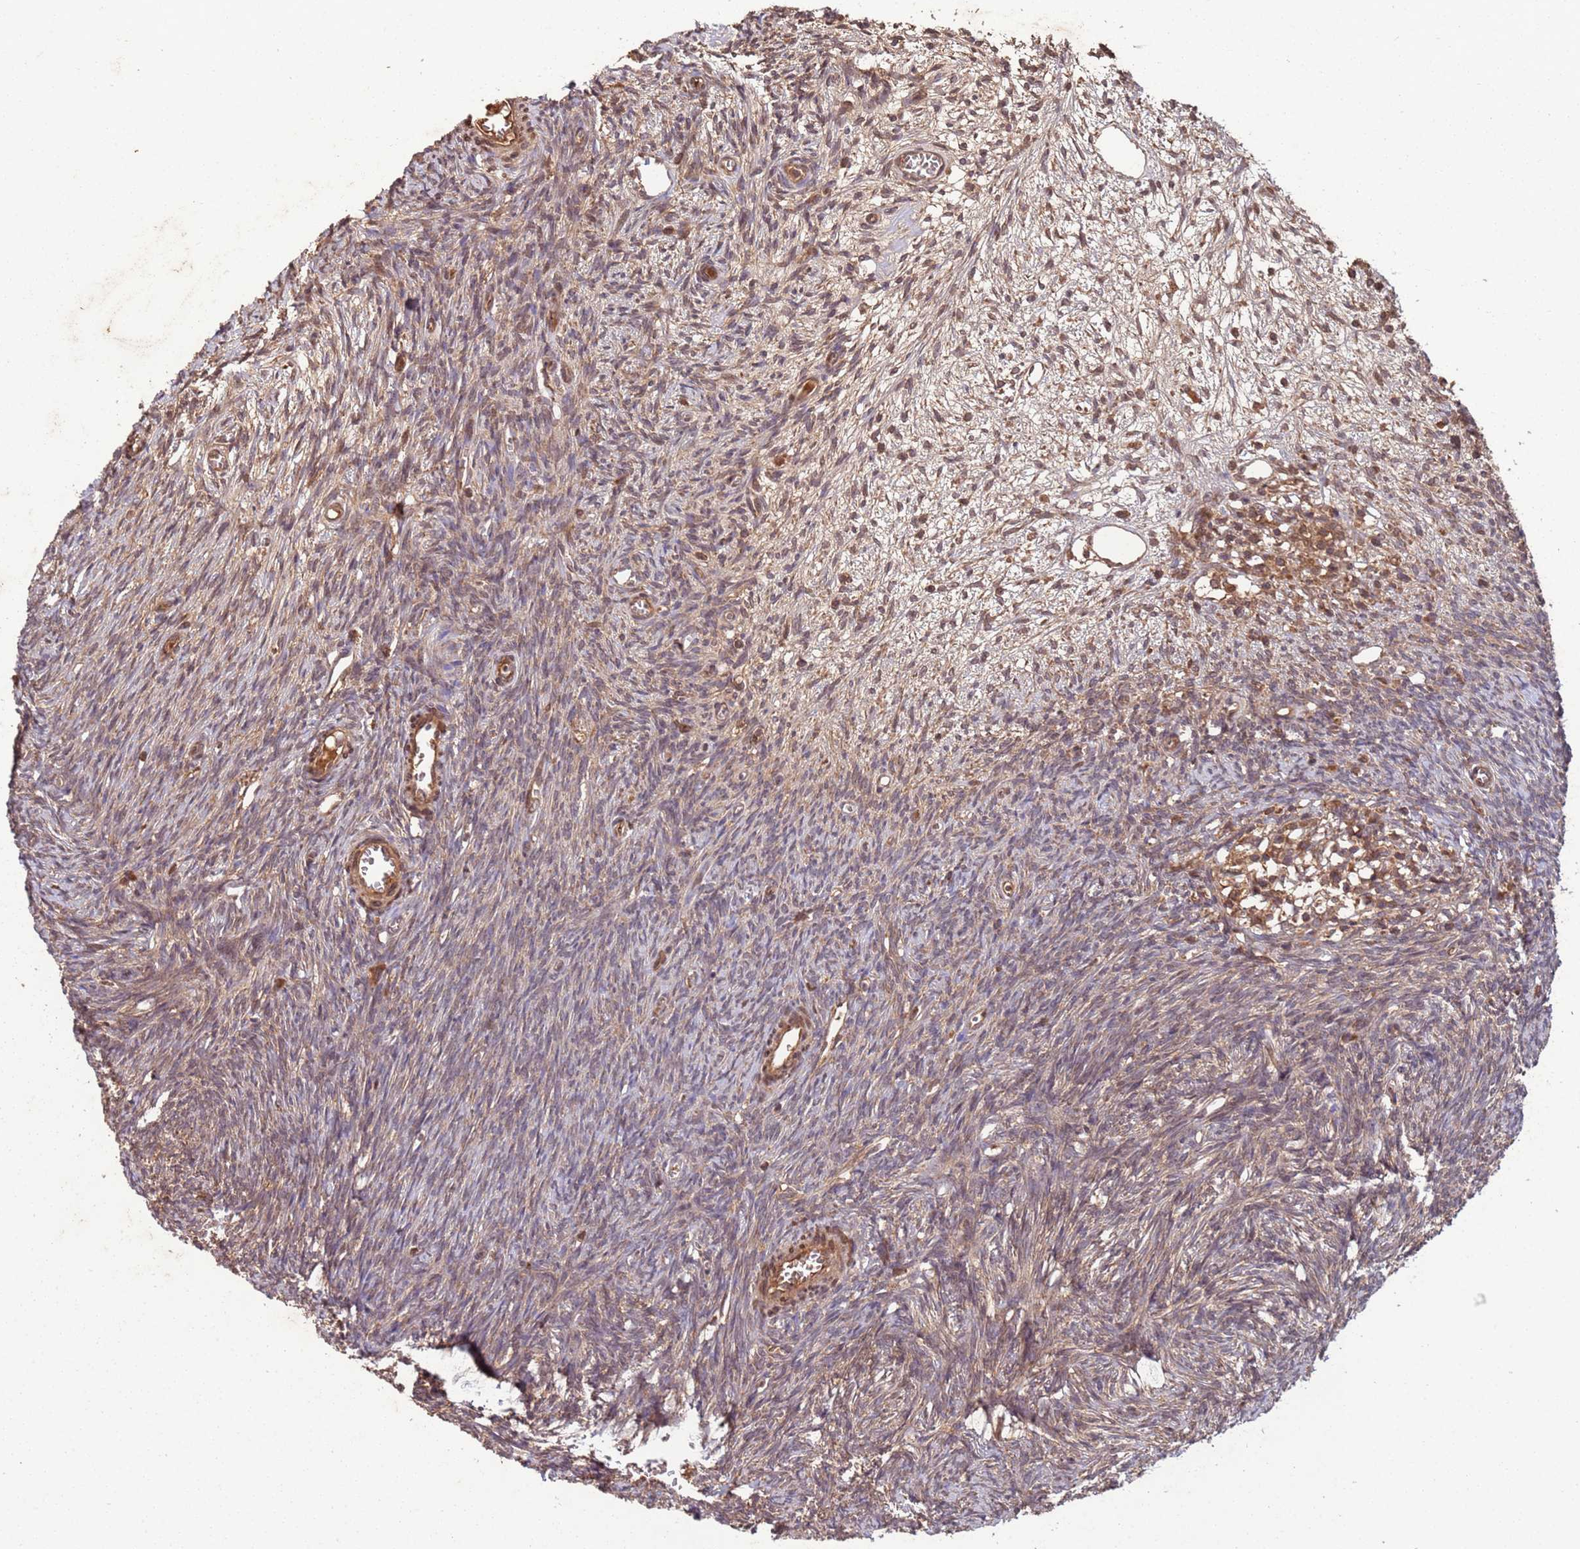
{"staining": {"intensity": "moderate", "quantity": ">75%", "location": "cytoplasmic/membranous"}, "tissue": "ovary", "cell_type": "Follicle cells", "image_type": "normal", "snomed": [{"axis": "morphology", "description": "Normal tissue, NOS"}, {"axis": "topography", "description": "Ovary"}], "caption": "Ovary stained for a protein exhibits moderate cytoplasmic/membranous positivity in follicle cells. Nuclei are stained in blue.", "gene": "ERI1", "patient": {"sex": "female", "age": 44}}